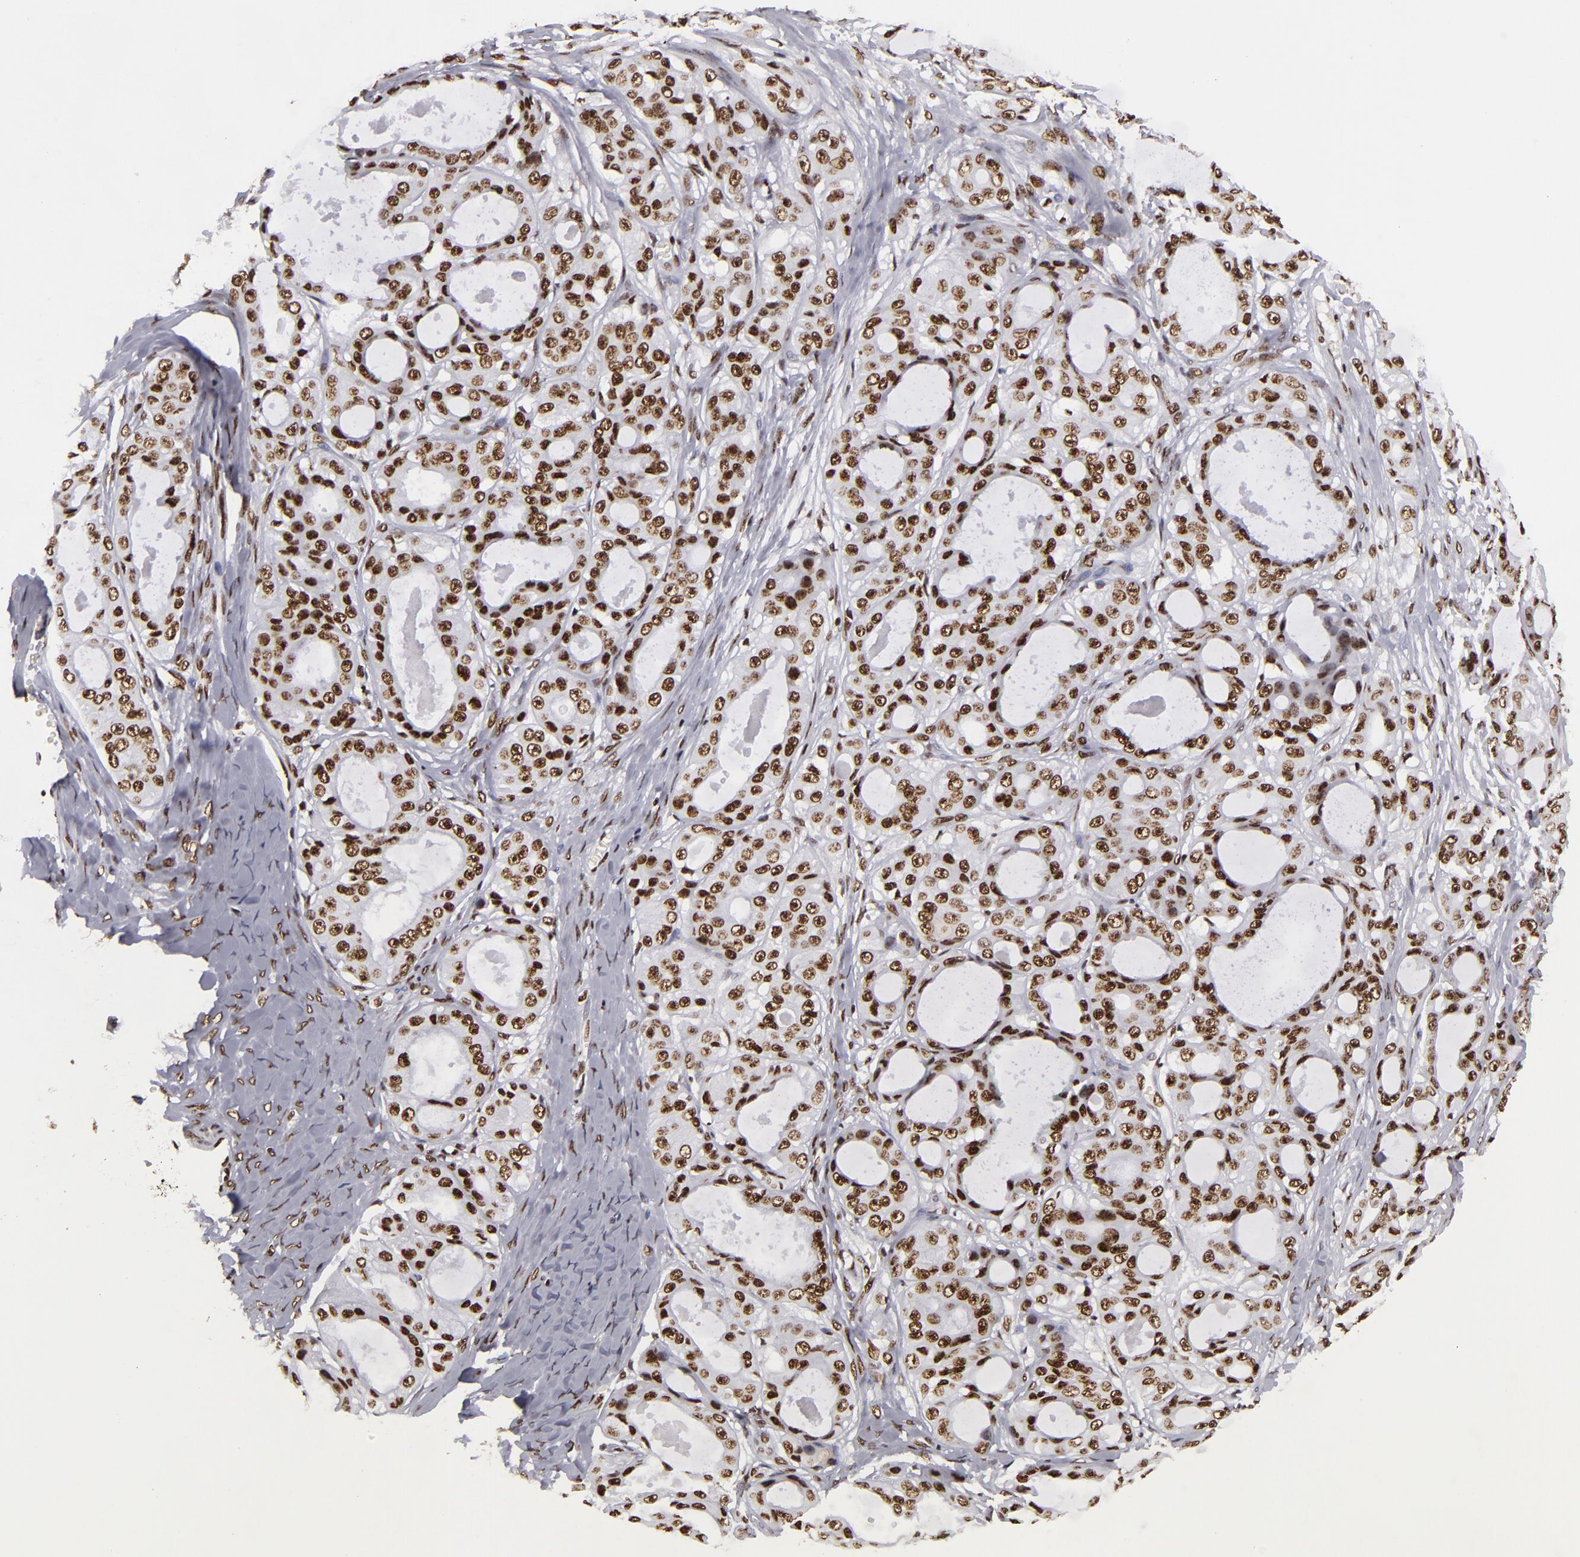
{"staining": {"intensity": "strong", "quantity": ">75%", "location": "nuclear"}, "tissue": "ovarian cancer", "cell_type": "Tumor cells", "image_type": "cancer", "snomed": [{"axis": "morphology", "description": "Carcinoma, endometroid"}, {"axis": "topography", "description": "Ovary"}], "caption": "The immunohistochemical stain labels strong nuclear positivity in tumor cells of endometroid carcinoma (ovarian) tissue.", "gene": "SAFB", "patient": {"sex": "female", "age": 61}}